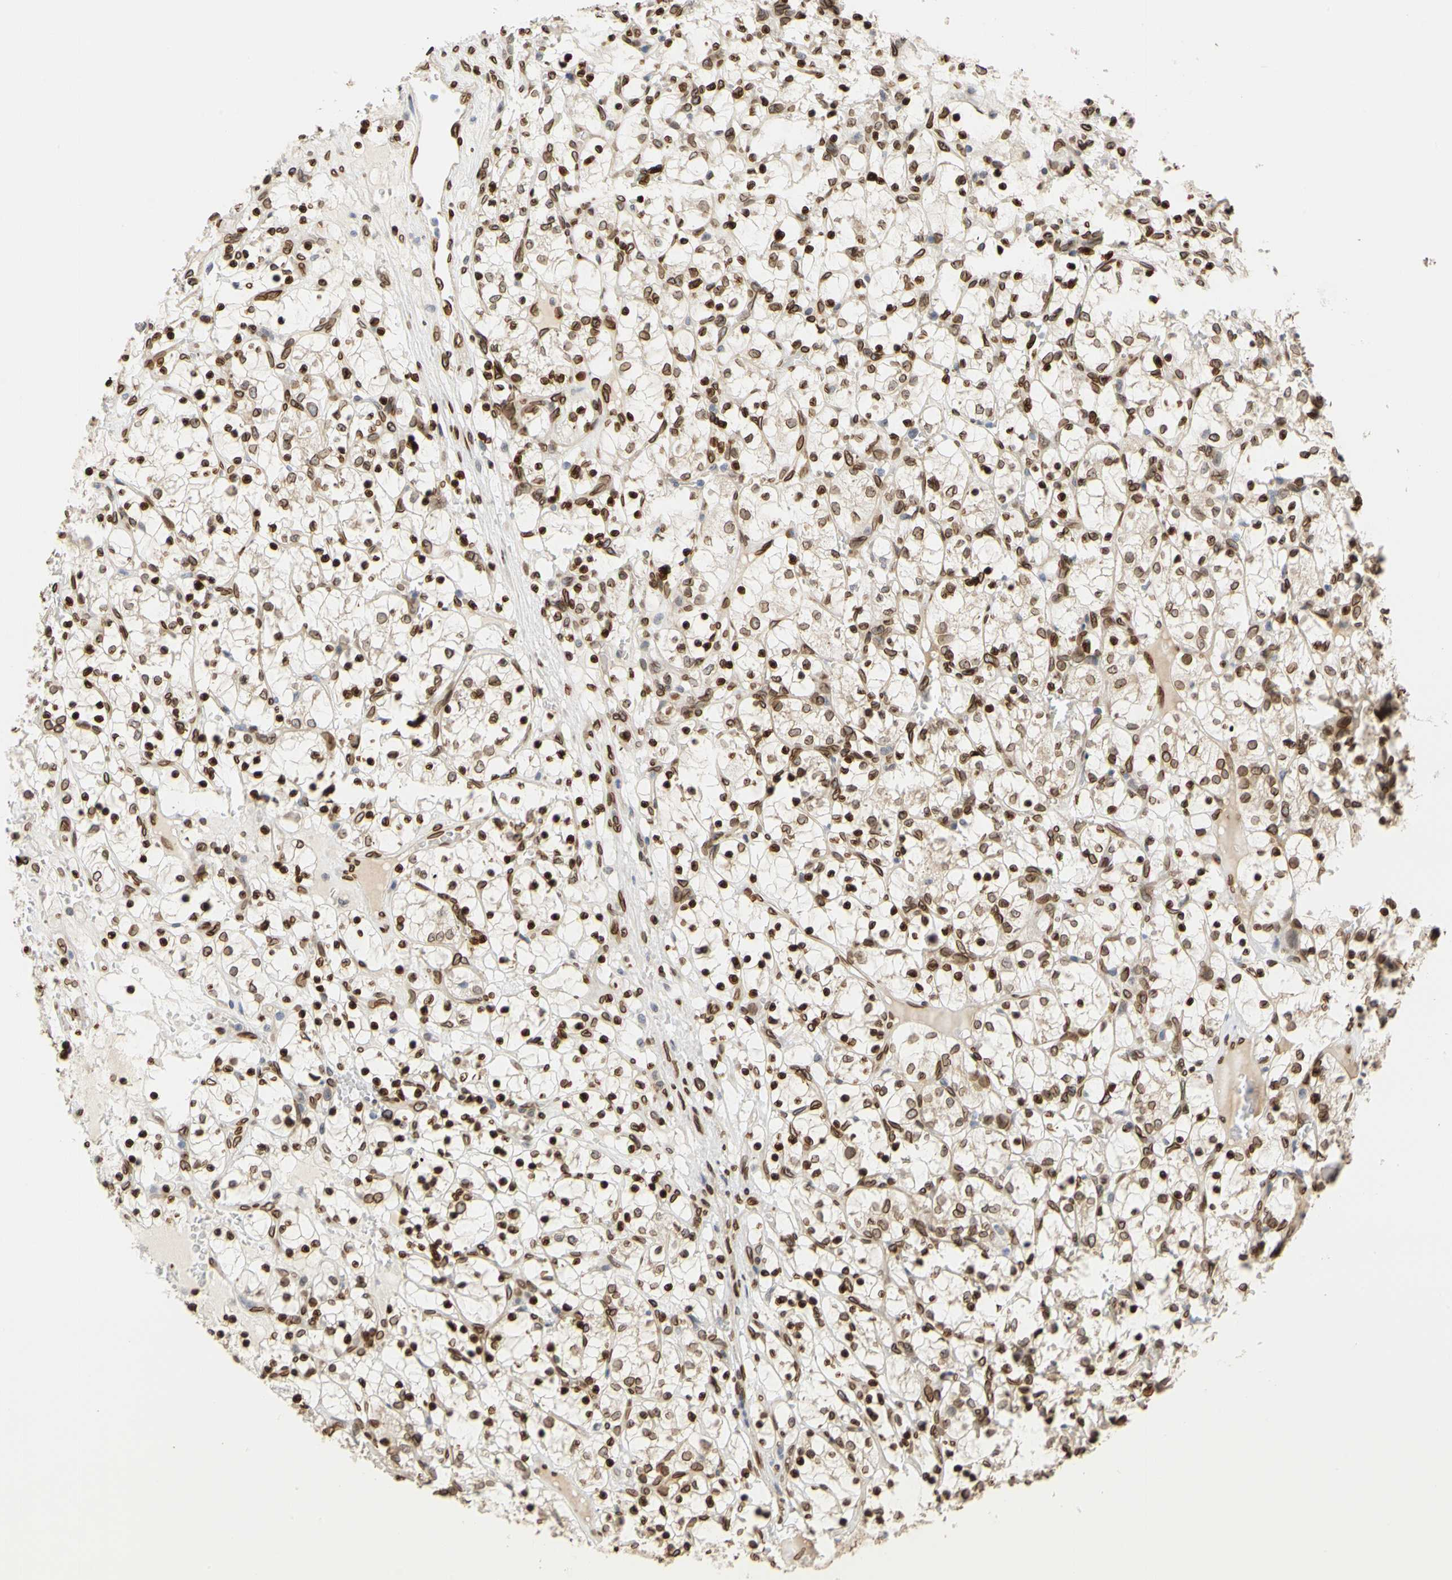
{"staining": {"intensity": "strong", "quantity": ">75%", "location": "cytoplasmic/membranous,nuclear"}, "tissue": "renal cancer", "cell_type": "Tumor cells", "image_type": "cancer", "snomed": [{"axis": "morphology", "description": "Adenocarcinoma, NOS"}, {"axis": "topography", "description": "Kidney"}], "caption": "DAB (3,3'-diaminobenzidine) immunohistochemical staining of human renal cancer shows strong cytoplasmic/membranous and nuclear protein staining in about >75% of tumor cells.", "gene": "SUN1", "patient": {"sex": "female", "age": 69}}